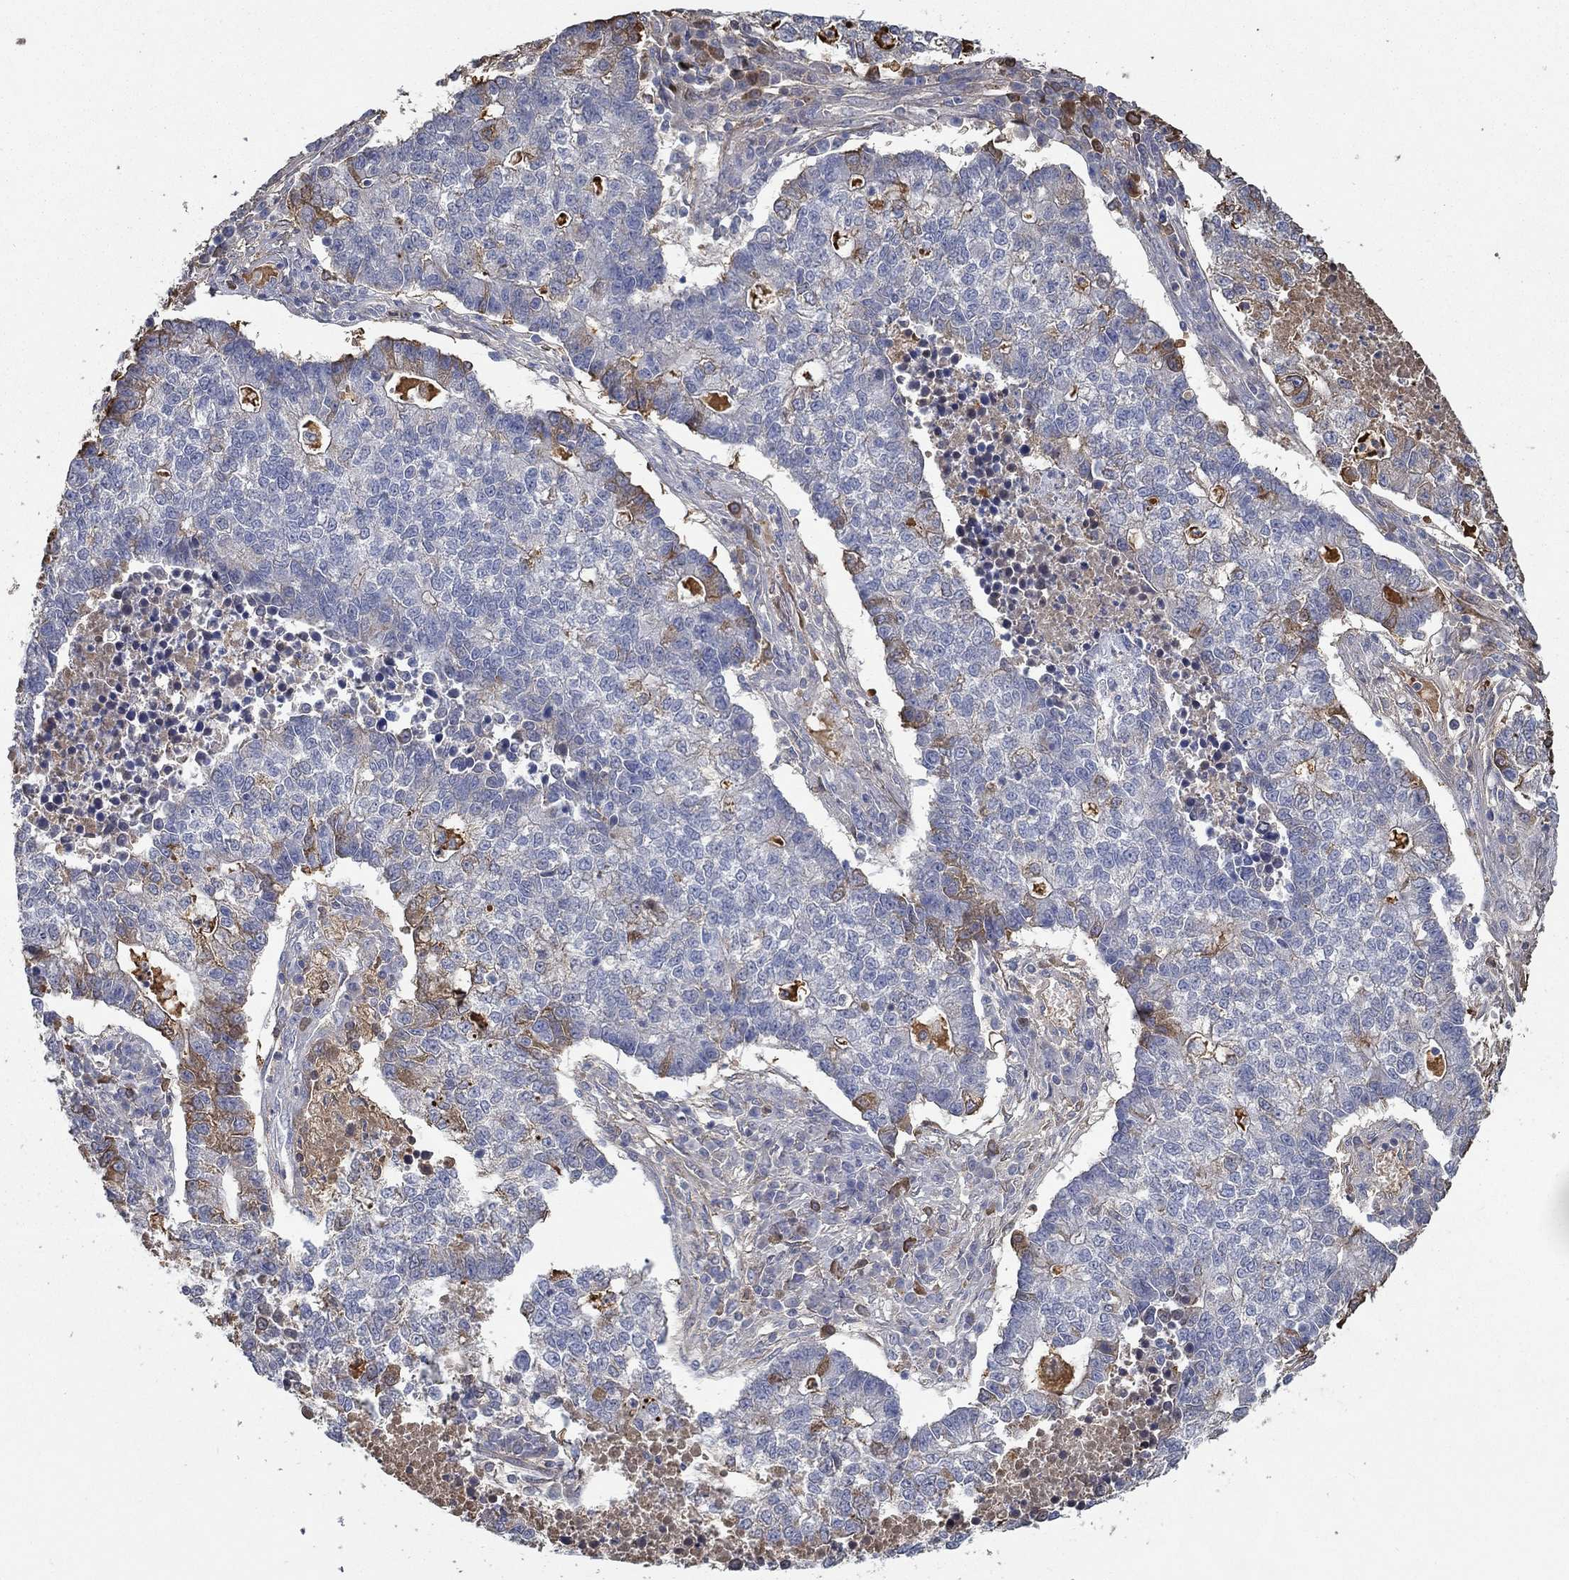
{"staining": {"intensity": "moderate", "quantity": "<25%", "location": "cytoplasmic/membranous"}, "tissue": "lung cancer", "cell_type": "Tumor cells", "image_type": "cancer", "snomed": [{"axis": "morphology", "description": "Adenocarcinoma, NOS"}, {"axis": "topography", "description": "Lung"}], "caption": "The image shows a brown stain indicating the presence of a protein in the cytoplasmic/membranous of tumor cells in lung cancer (adenocarcinoma).", "gene": "IL10", "patient": {"sex": "male", "age": 57}}